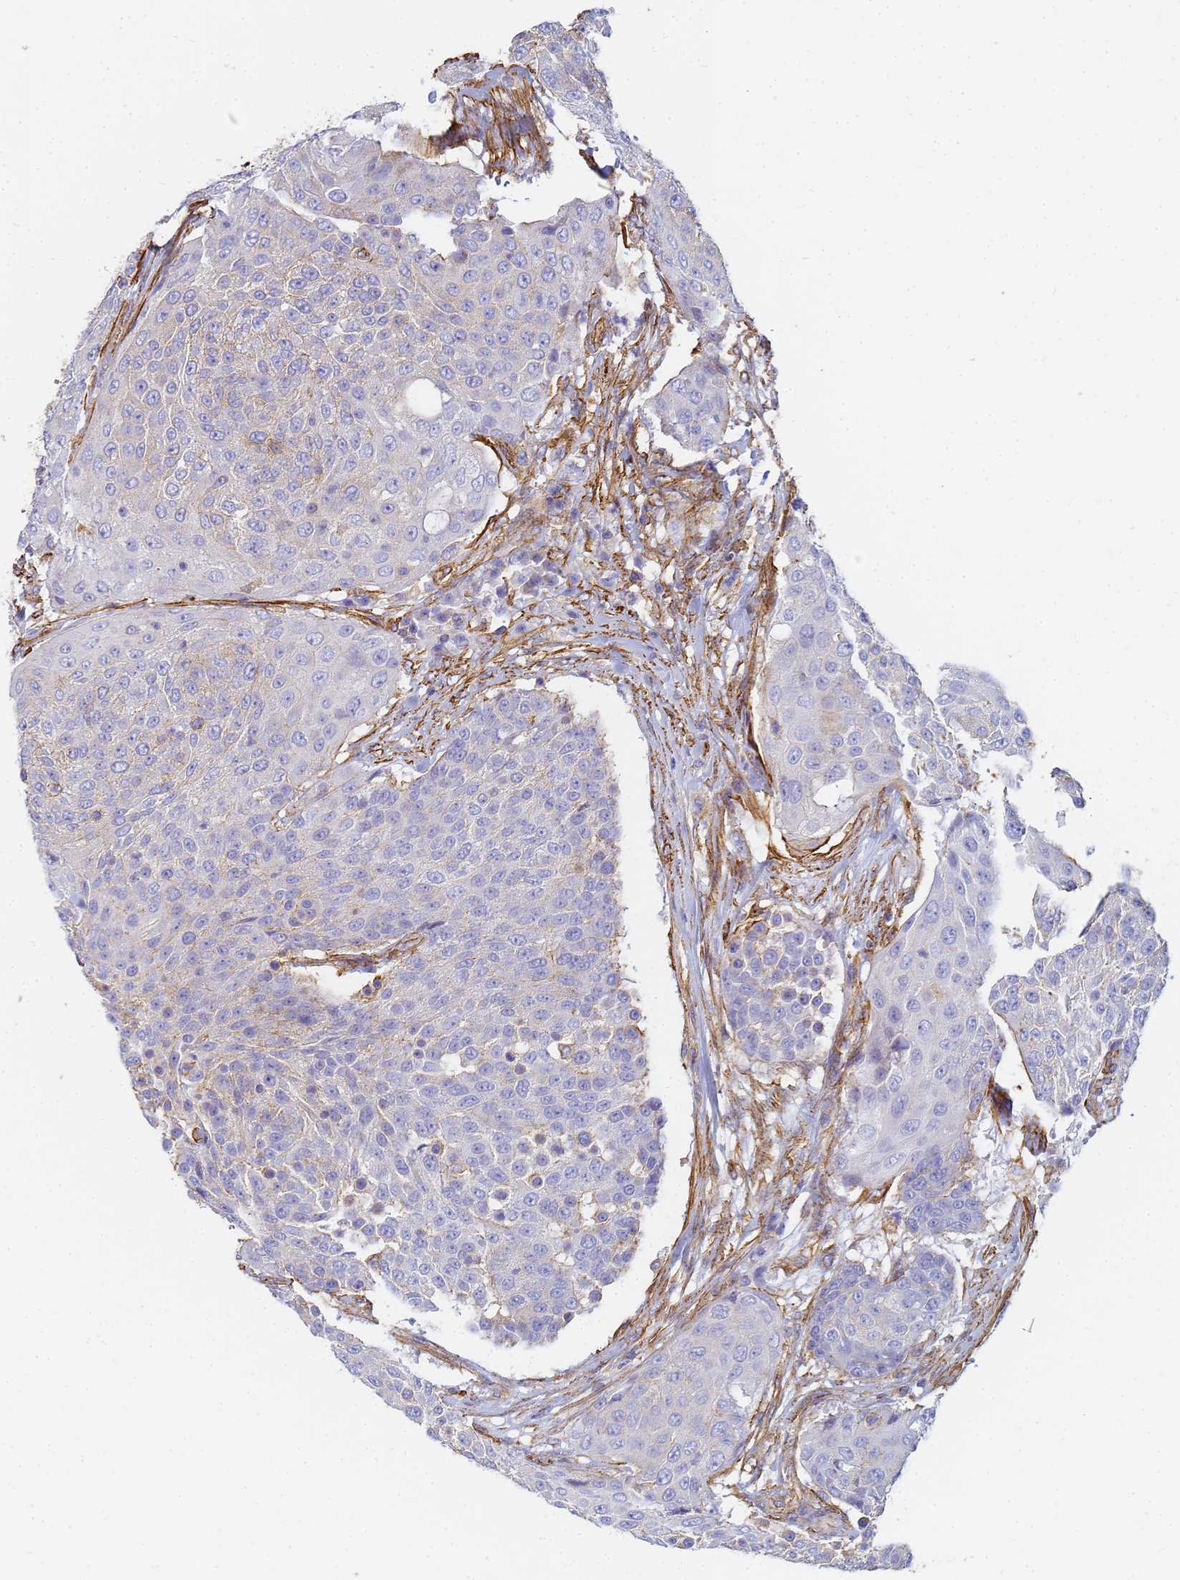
{"staining": {"intensity": "weak", "quantity": "<25%", "location": "cytoplasmic/membranous"}, "tissue": "urothelial cancer", "cell_type": "Tumor cells", "image_type": "cancer", "snomed": [{"axis": "morphology", "description": "Urothelial carcinoma, High grade"}, {"axis": "topography", "description": "Urinary bladder"}], "caption": "An image of urothelial carcinoma (high-grade) stained for a protein shows no brown staining in tumor cells. (DAB IHC visualized using brightfield microscopy, high magnification).", "gene": "TPM1", "patient": {"sex": "female", "age": 63}}